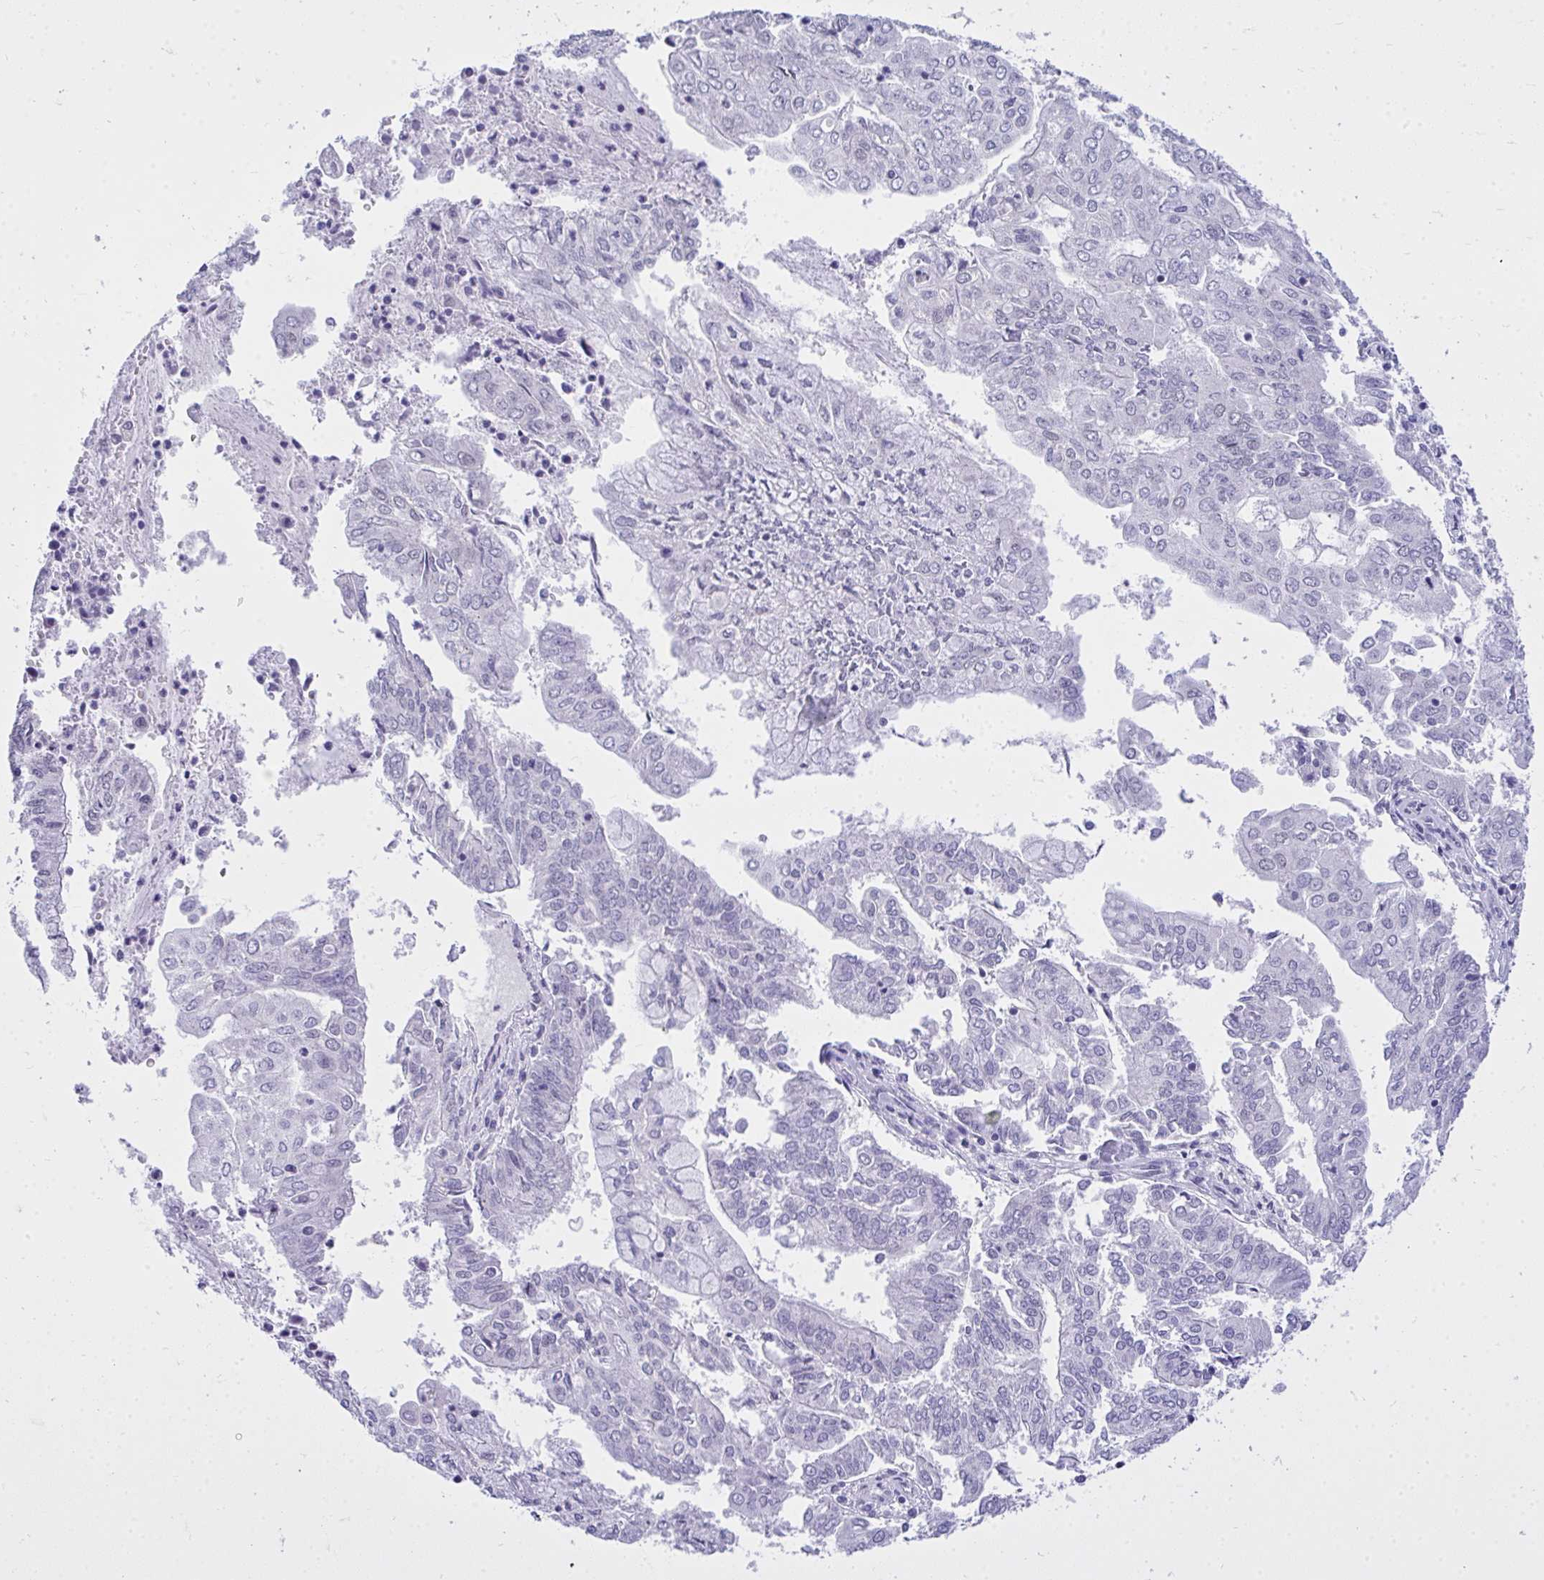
{"staining": {"intensity": "negative", "quantity": "none", "location": "none"}, "tissue": "endometrial cancer", "cell_type": "Tumor cells", "image_type": "cancer", "snomed": [{"axis": "morphology", "description": "Adenocarcinoma, NOS"}, {"axis": "topography", "description": "Endometrium"}], "caption": "An immunohistochemistry (IHC) photomicrograph of endometrial cancer is shown. There is no staining in tumor cells of endometrial cancer.", "gene": "TEAD4", "patient": {"sex": "female", "age": 61}}